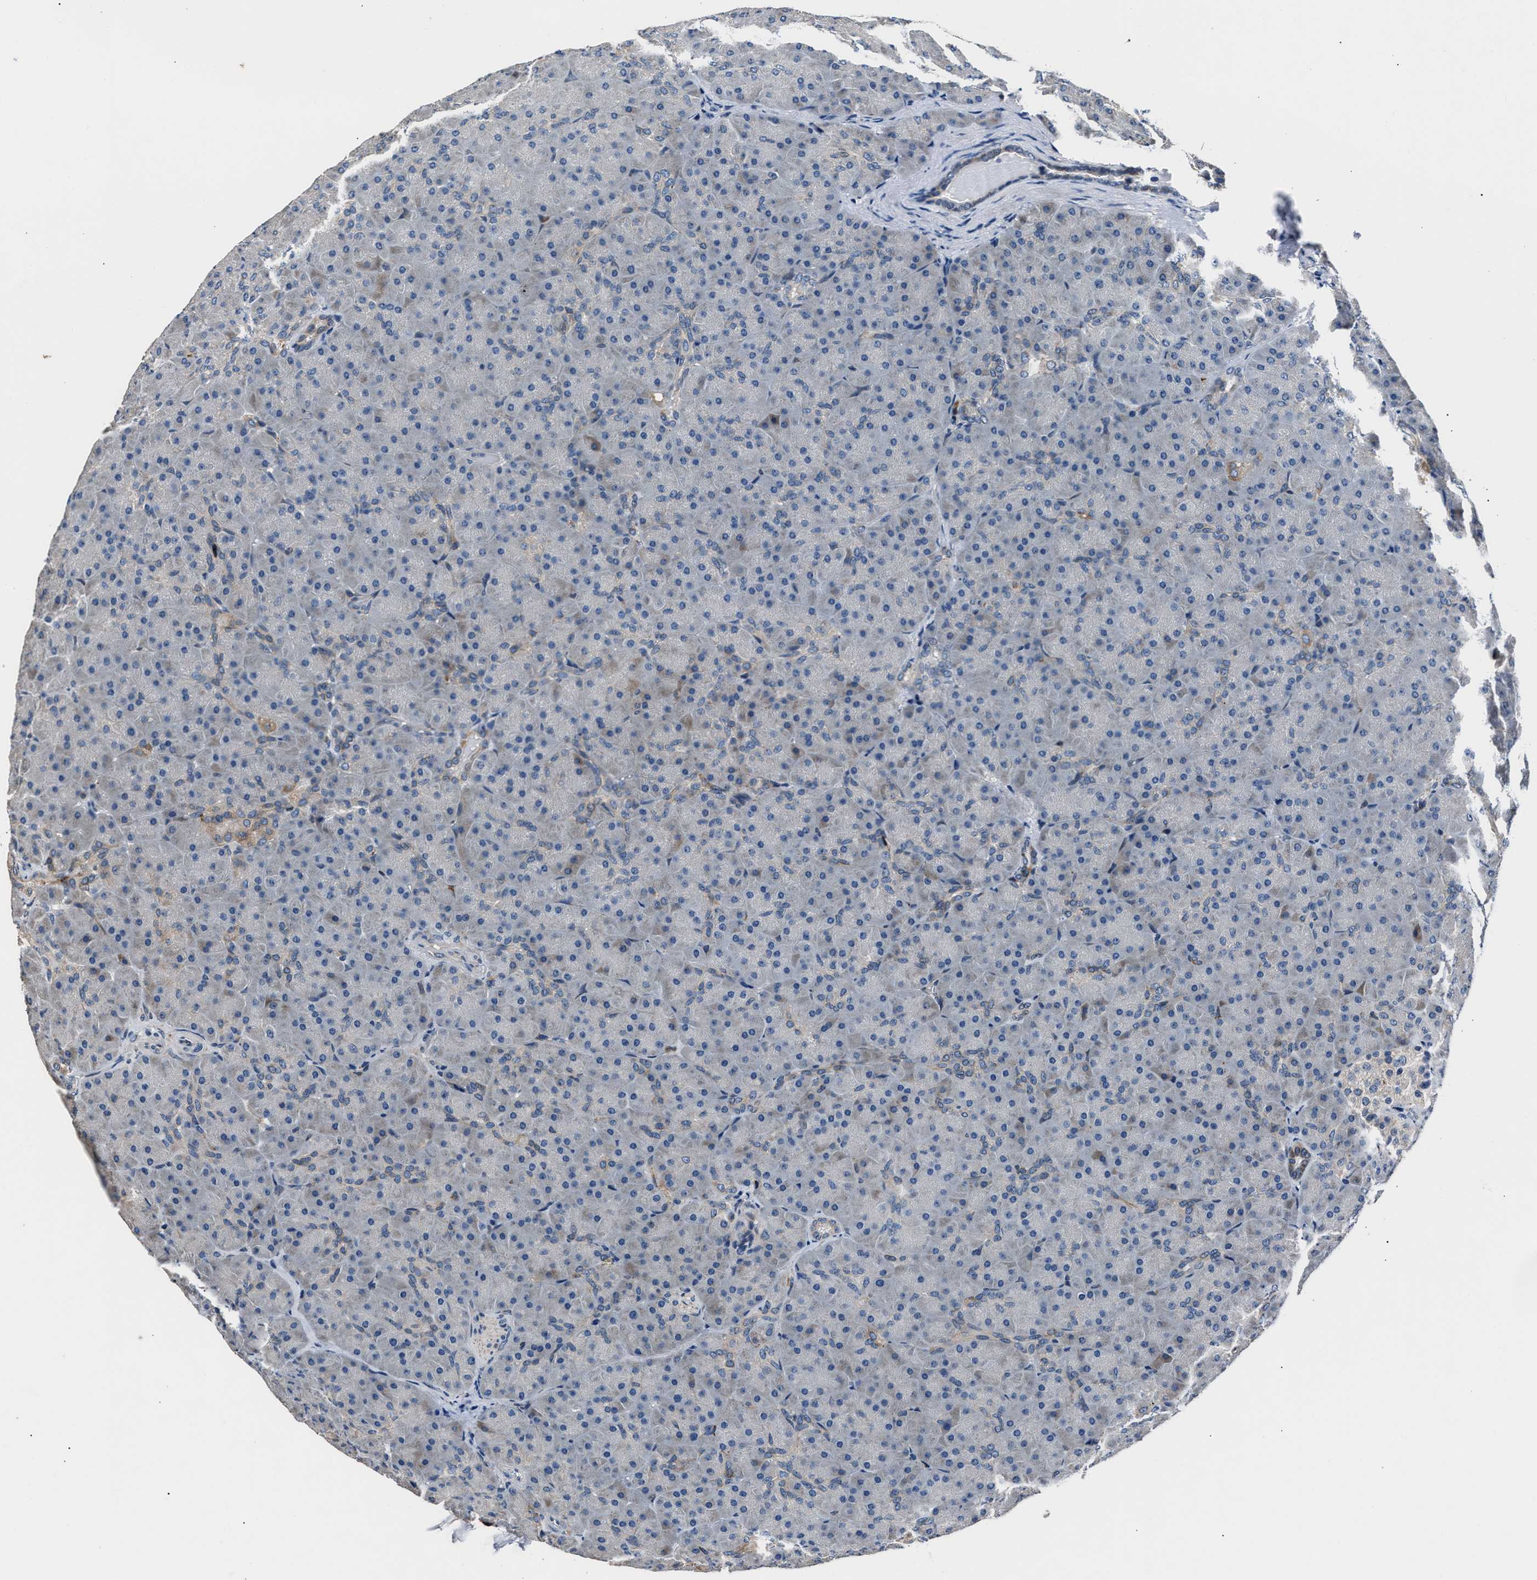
{"staining": {"intensity": "weak", "quantity": "<25%", "location": "cytoplasmic/membranous"}, "tissue": "pancreas", "cell_type": "Exocrine glandular cells", "image_type": "normal", "snomed": [{"axis": "morphology", "description": "Normal tissue, NOS"}, {"axis": "topography", "description": "Pancreas"}], "caption": "Immunohistochemistry image of normal pancreas stained for a protein (brown), which shows no expression in exocrine glandular cells. (DAB (3,3'-diaminobenzidine) immunohistochemistry with hematoxylin counter stain).", "gene": "DNAJC24", "patient": {"sex": "male", "age": 66}}